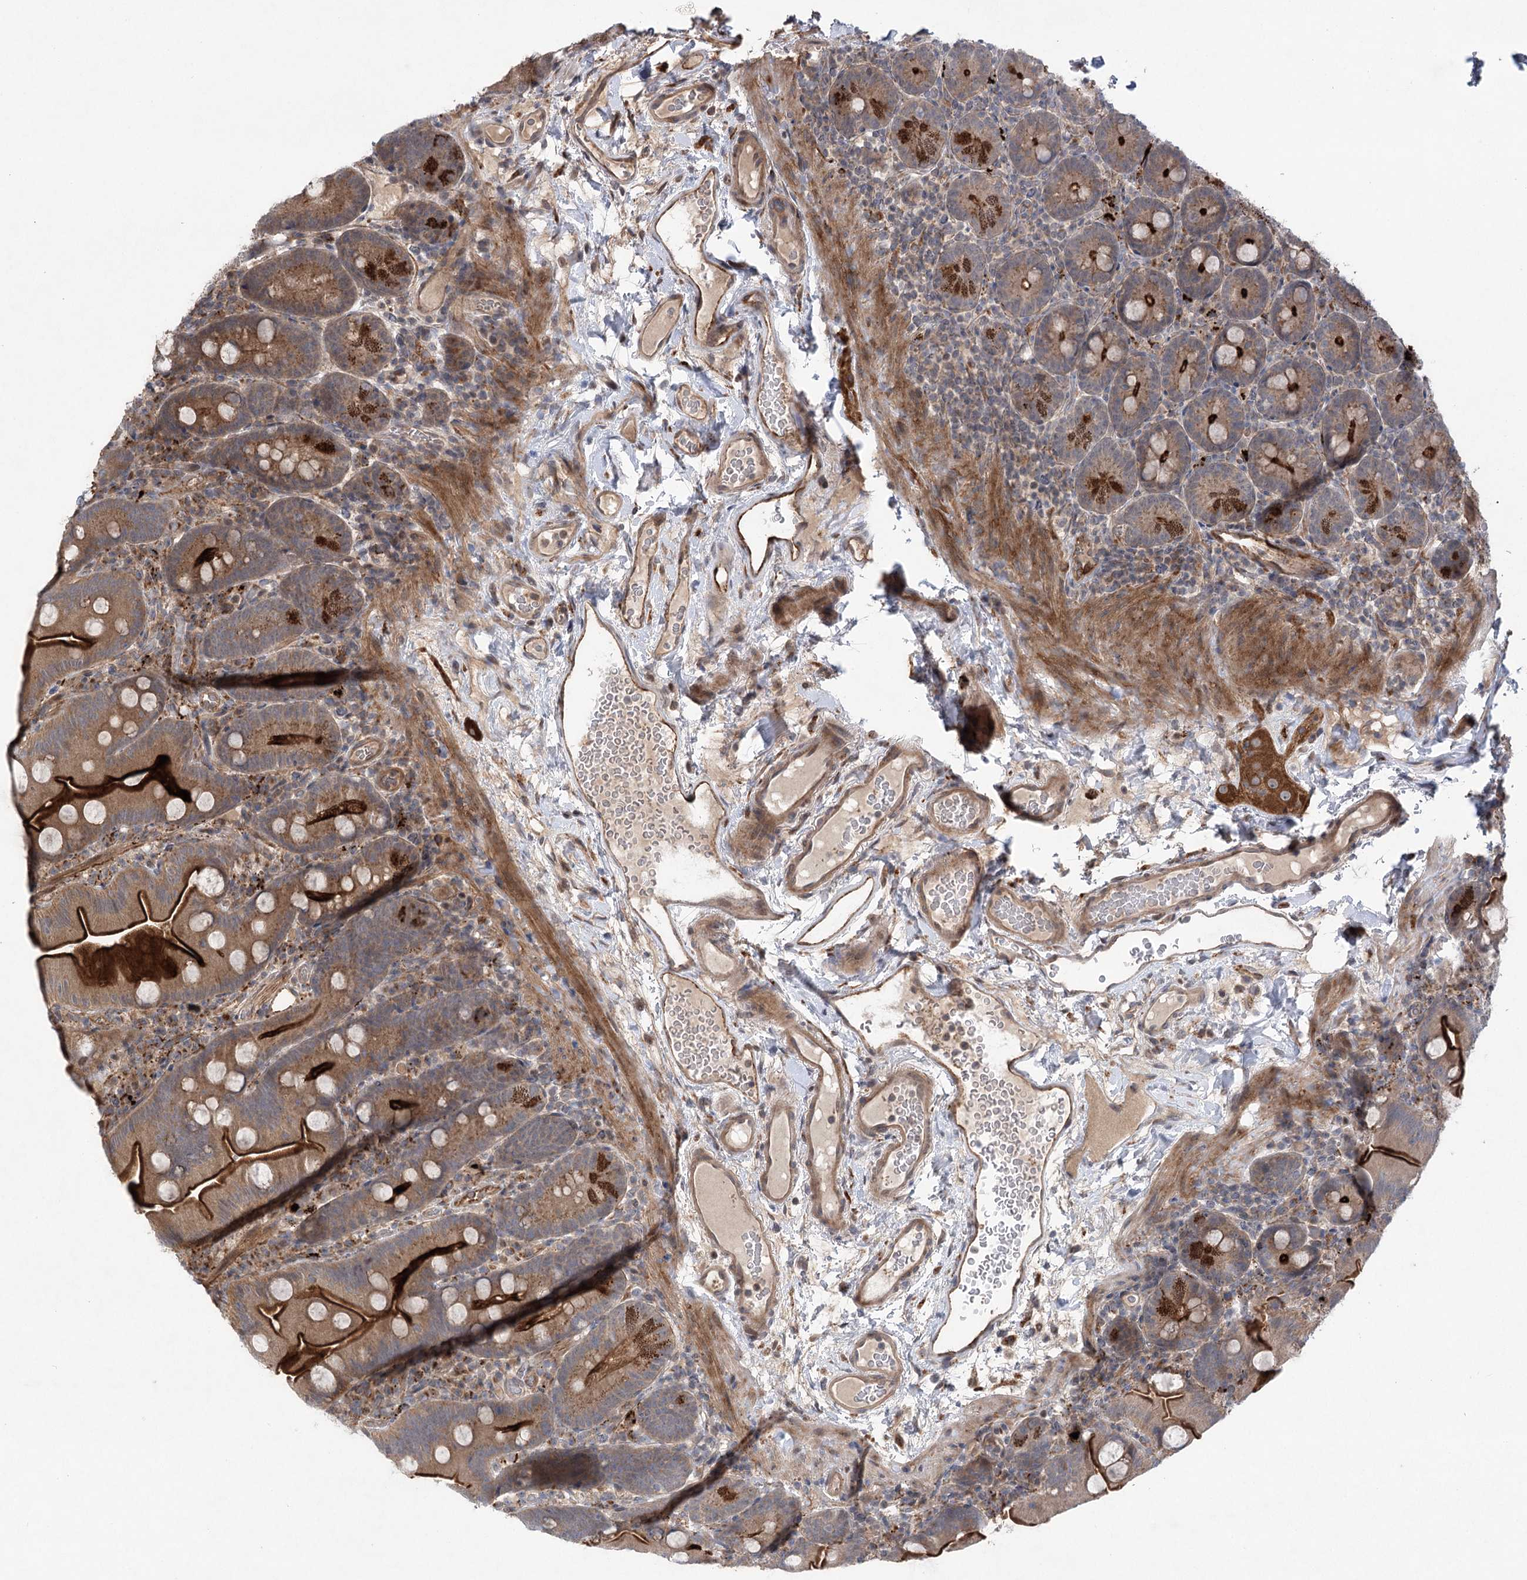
{"staining": {"intensity": "strong", "quantity": ">75%", "location": "cytoplasmic/membranous"}, "tissue": "small intestine", "cell_type": "Glandular cells", "image_type": "normal", "snomed": [{"axis": "morphology", "description": "Normal tissue, NOS"}, {"axis": "topography", "description": "Small intestine"}], "caption": "Immunohistochemical staining of normal small intestine shows high levels of strong cytoplasmic/membranous positivity in approximately >75% of glandular cells.", "gene": "METTL24", "patient": {"sex": "female", "age": 68}}